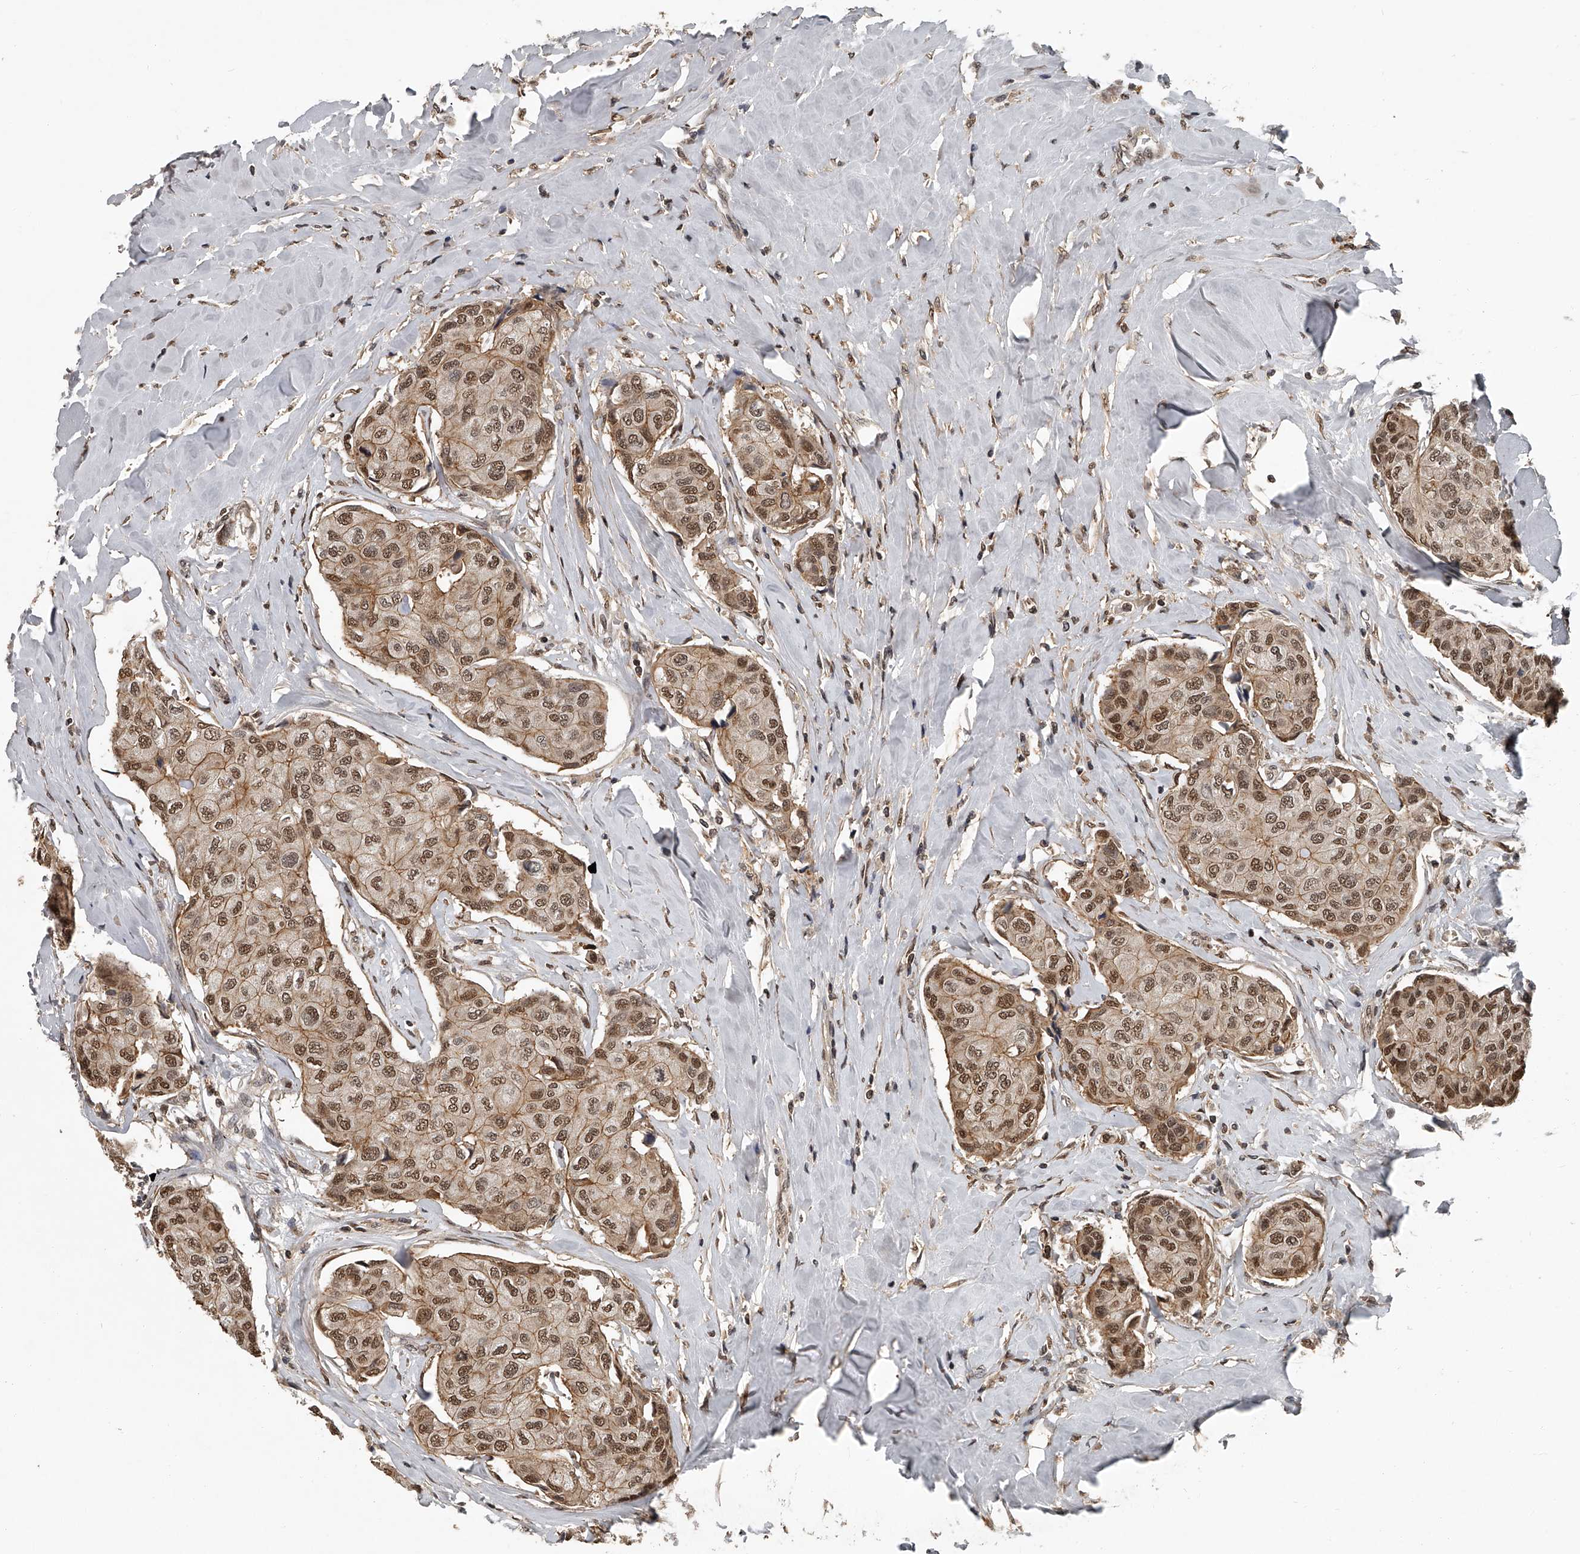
{"staining": {"intensity": "moderate", "quantity": ">75%", "location": "cytoplasmic/membranous,nuclear"}, "tissue": "breast cancer", "cell_type": "Tumor cells", "image_type": "cancer", "snomed": [{"axis": "morphology", "description": "Duct carcinoma"}, {"axis": "topography", "description": "Breast"}], "caption": "Tumor cells exhibit medium levels of moderate cytoplasmic/membranous and nuclear staining in approximately >75% of cells in human breast cancer. The staining was performed using DAB (3,3'-diaminobenzidine) to visualize the protein expression in brown, while the nuclei were stained in blue with hematoxylin (Magnification: 20x).", "gene": "PLEKHG1", "patient": {"sex": "female", "age": 80}}